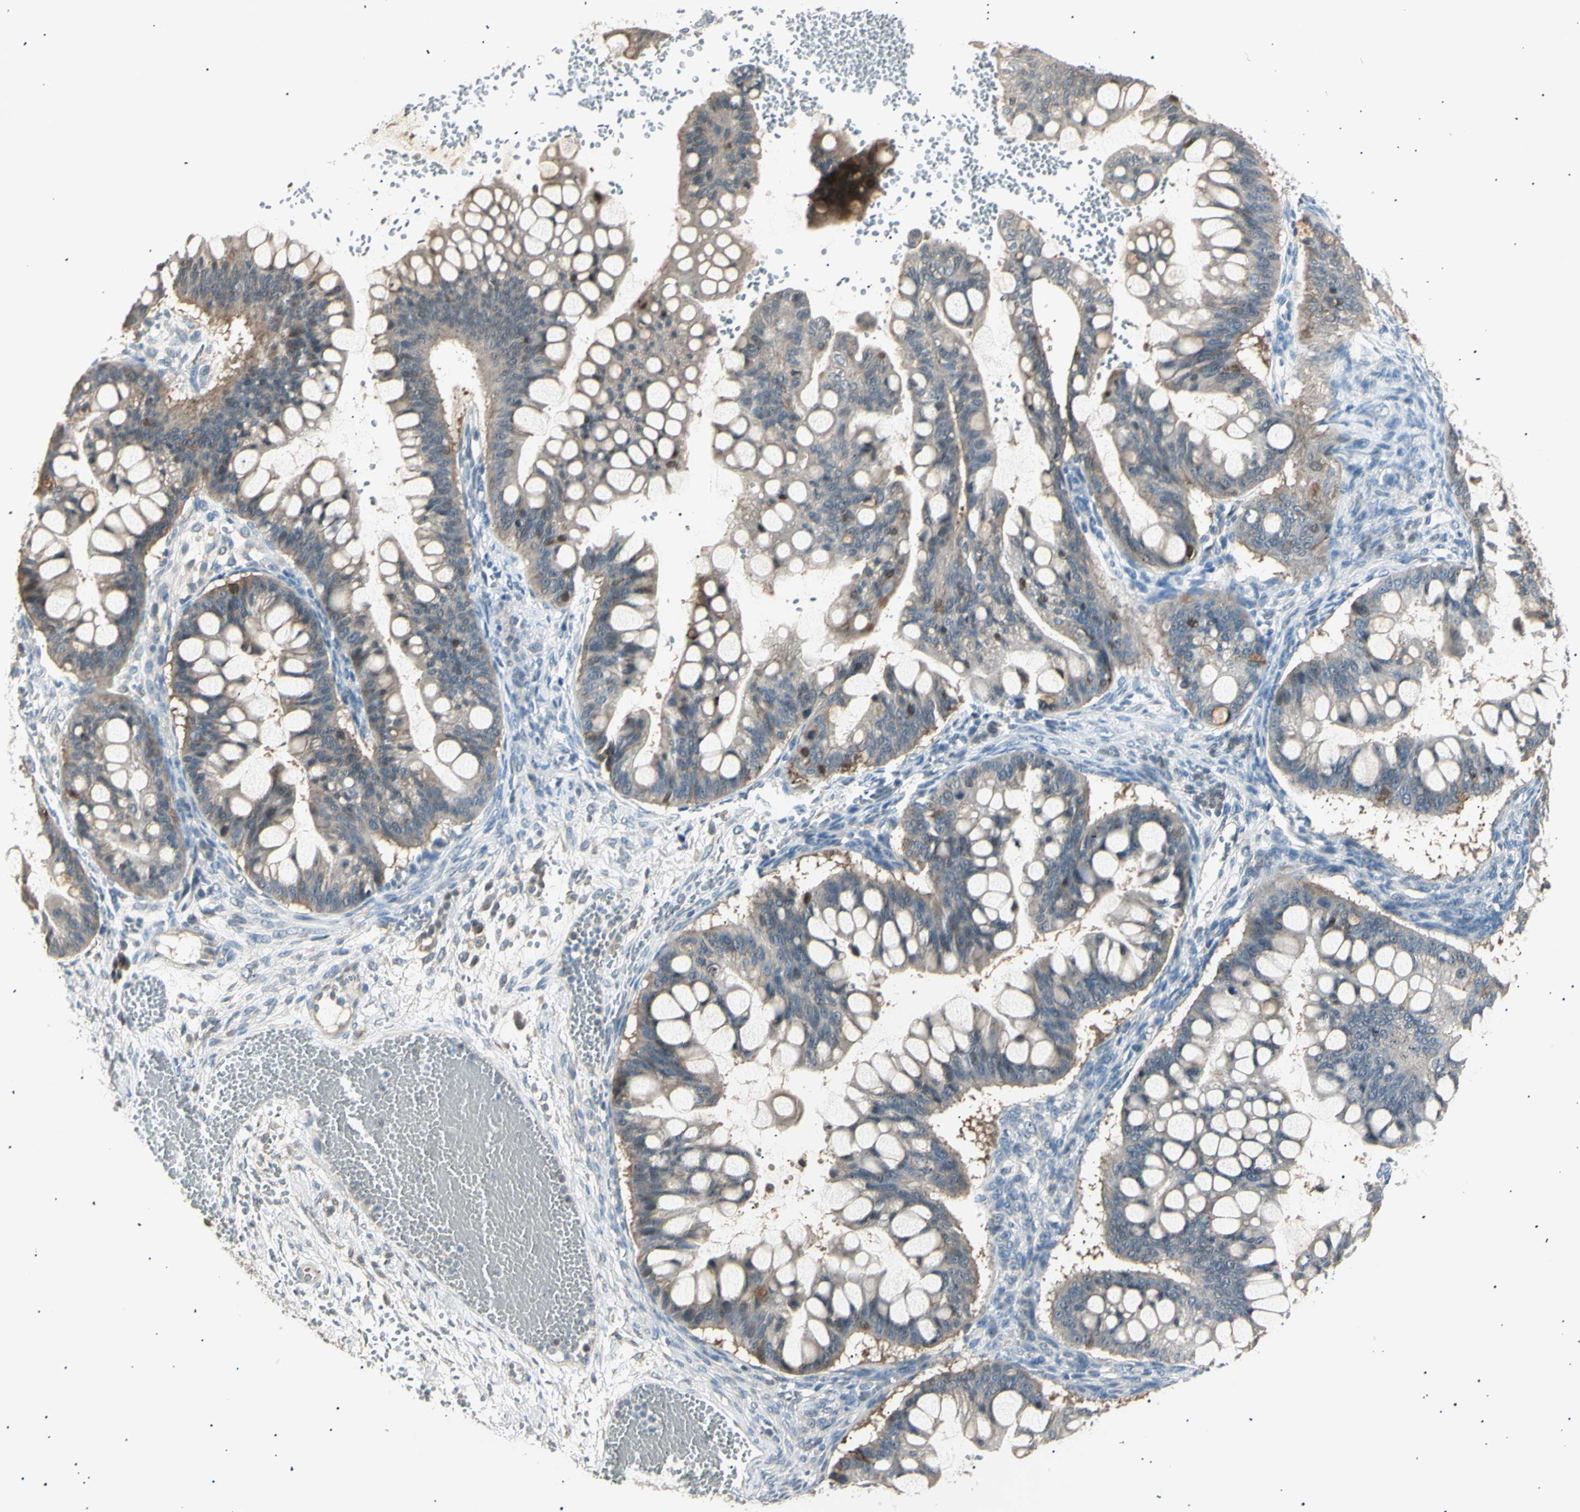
{"staining": {"intensity": "weak", "quantity": "25%-75%", "location": "cytoplasmic/membranous"}, "tissue": "ovarian cancer", "cell_type": "Tumor cells", "image_type": "cancer", "snomed": [{"axis": "morphology", "description": "Cystadenocarcinoma, mucinous, NOS"}, {"axis": "topography", "description": "Ovary"}], "caption": "About 25%-75% of tumor cells in ovarian cancer (mucinous cystadenocarcinoma) exhibit weak cytoplasmic/membranous protein positivity as visualized by brown immunohistochemical staining.", "gene": "LHPP", "patient": {"sex": "female", "age": 73}}